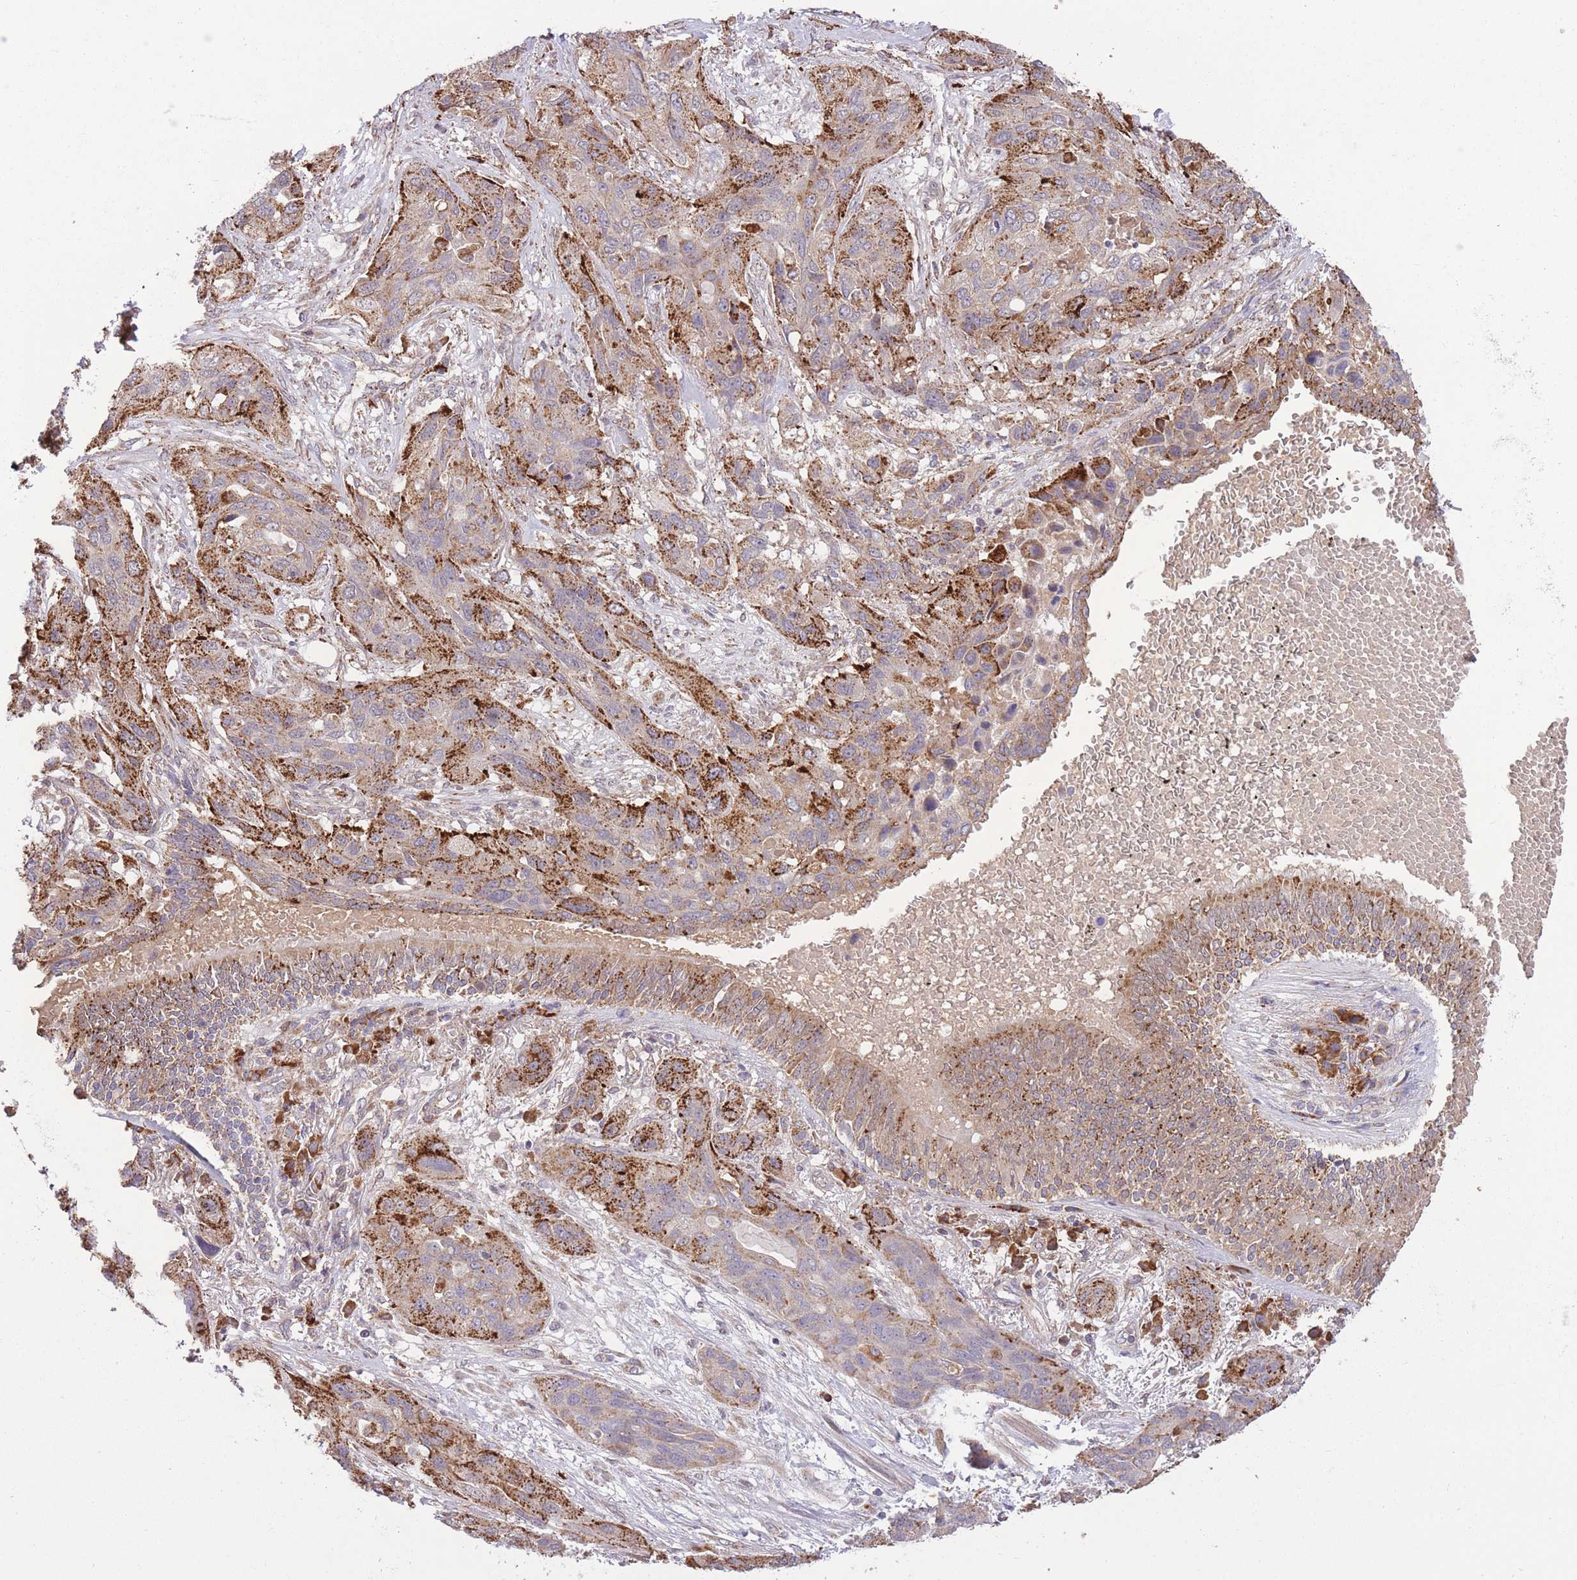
{"staining": {"intensity": "moderate", "quantity": ">75%", "location": "cytoplasmic/membranous"}, "tissue": "lung cancer", "cell_type": "Tumor cells", "image_type": "cancer", "snomed": [{"axis": "morphology", "description": "Squamous cell carcinoma, NOS"}, {"axis": "topography", "description": "Lung"}], "caption": "This histopathology image shows IHC staining of human squamous cell carcinoma (lung), with medium moderate cytoplasmic/membranous staining in about >75% of tumor cells.", "gene": "POLR3F", "patient": {"sex": "female", "age": 70}}